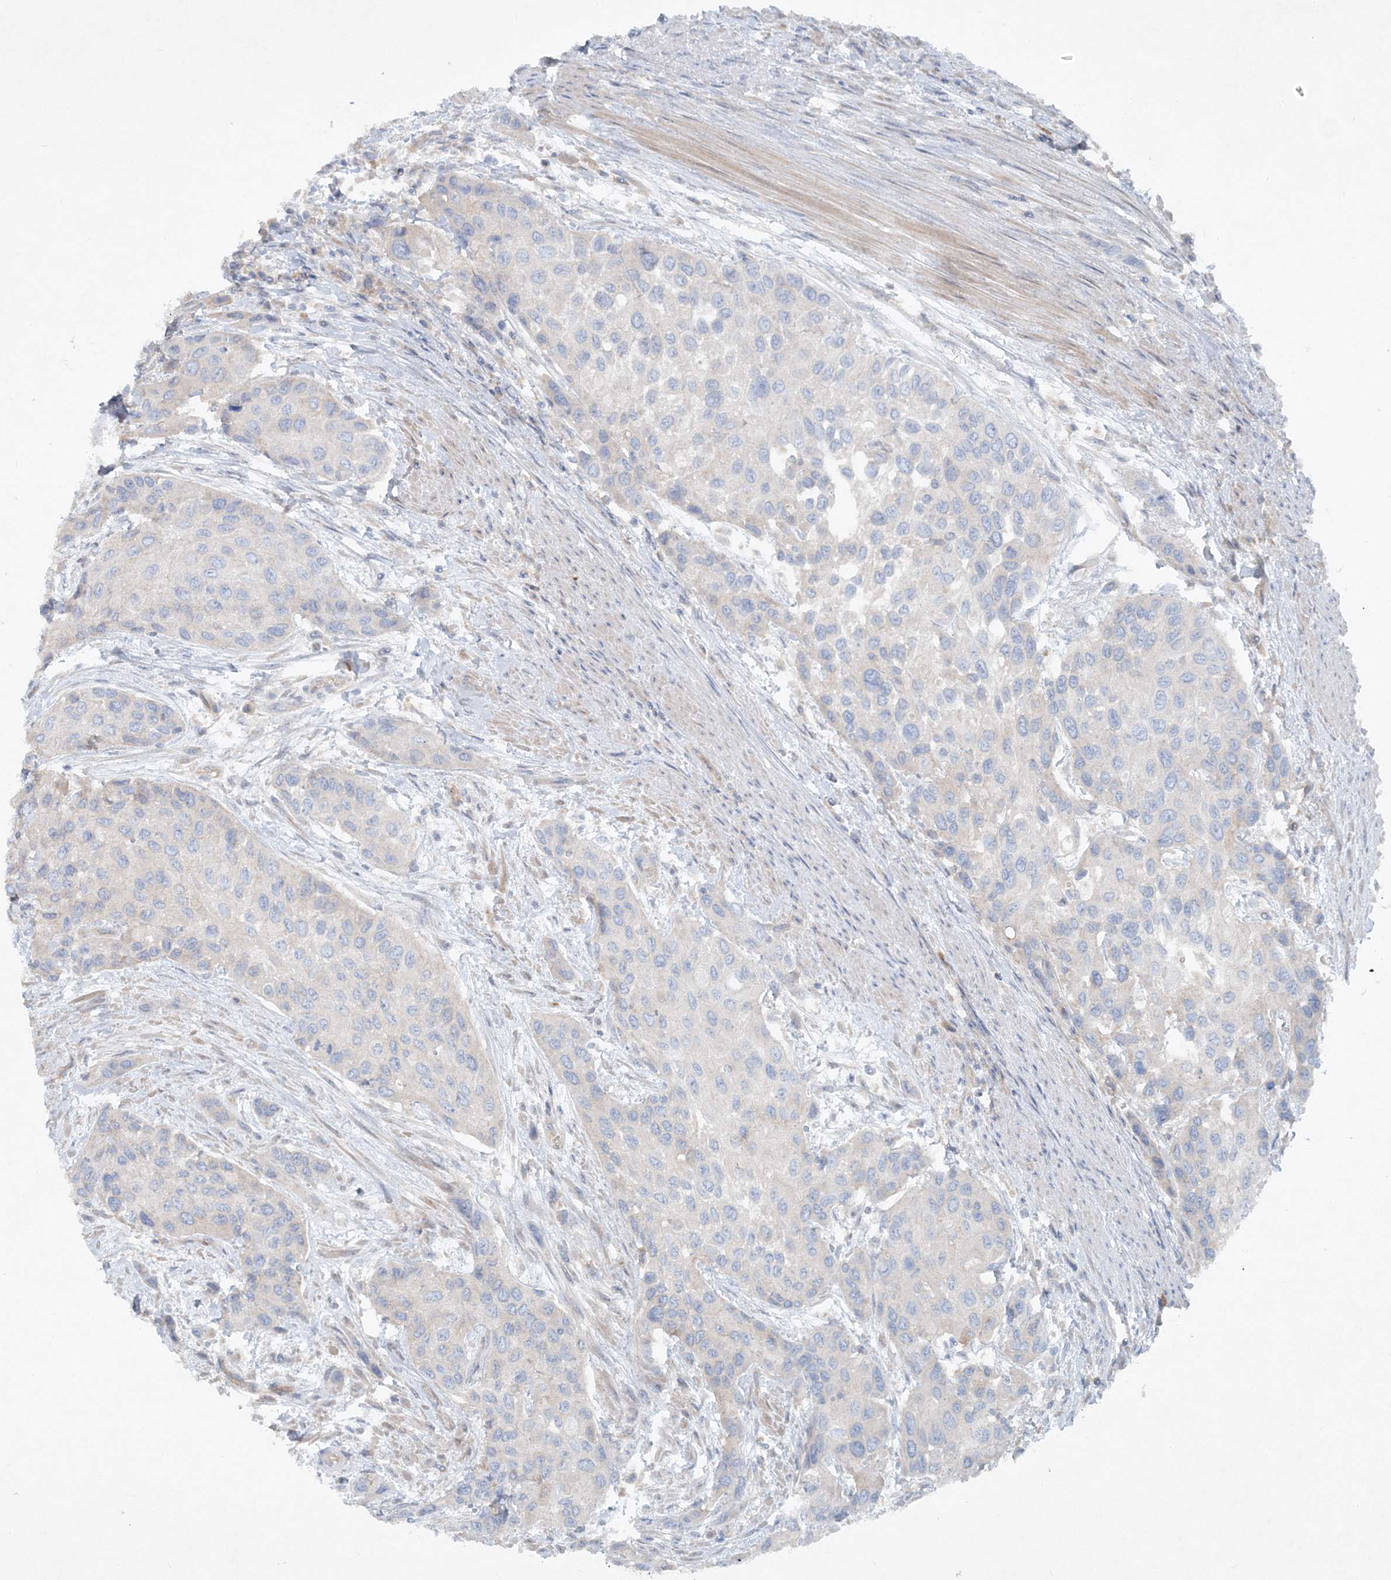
{"staining": {"intensity": "negative", "quantity": "none", "location": "none"}, "tissue": "urothelial cancer", "cell_type": "Tumor cells", "image_type": "cancer", "snomed": [{"axis": "morphology", "description": "Normal tissue, NOS"}, {"axis": "morphology", "description": "Urothelial carcinoma, High grade"}, {"axis": "topography", "description": "Vascular tissue"}, {"axis": "topography", "description": "Urinary bladder"}], "caption": "Immunohistochemistry (IHC) histopathology image of neoplastic tissue: human urothelial carcinoma (high-grade) stained with DAB (3,3'-diaminobenzidine) exhibits no significant protein positivity in tumor cells. The staining was performed using DAB to visualize the protein expression in brown, while the nuclei were stained in blue with hematoxylin (Magnification: 20x).", "gene": "ATP11A", "patient": {"sex": "female", "age": 56}}